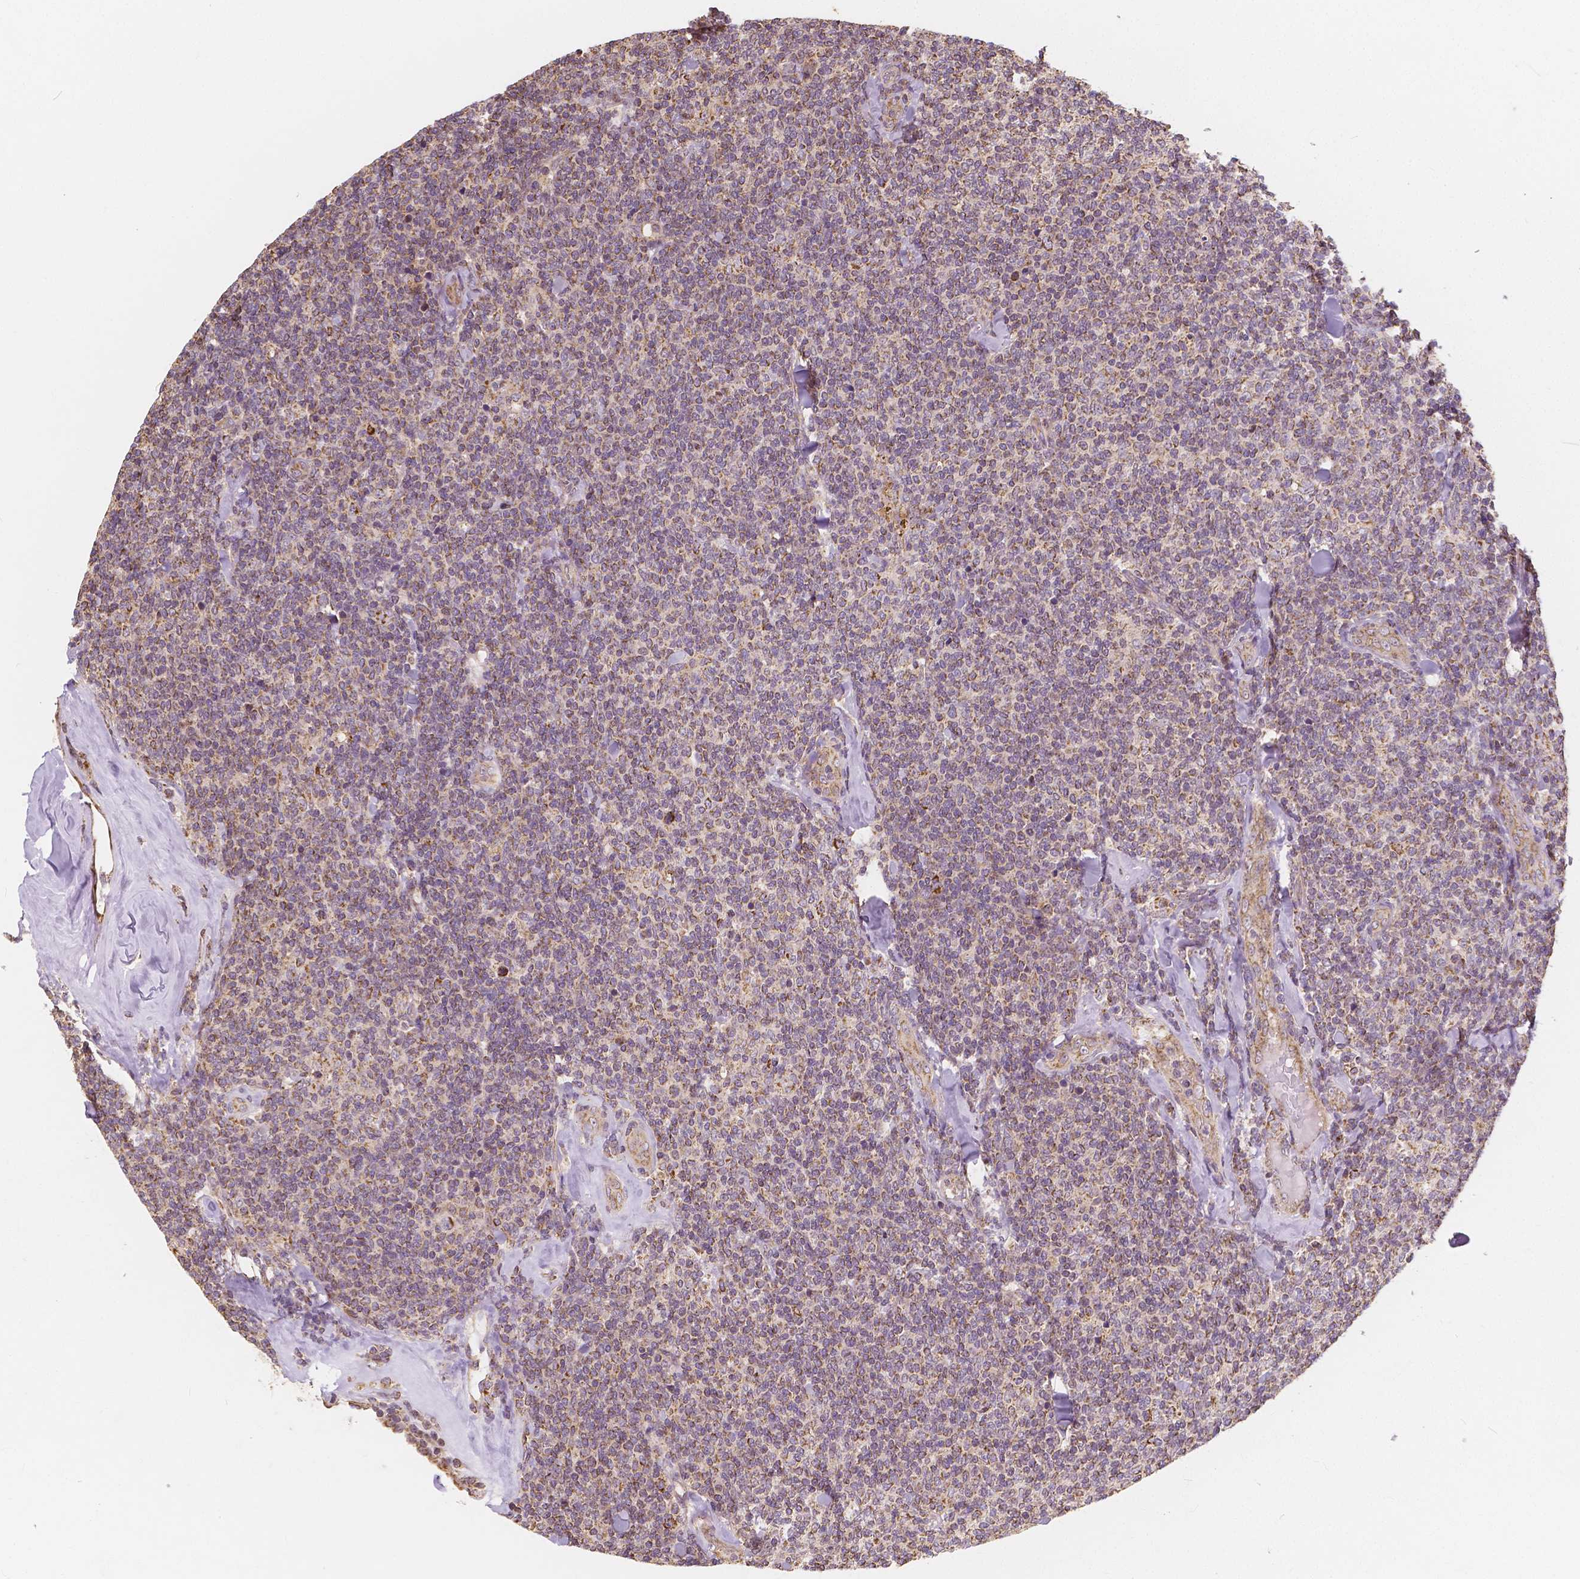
{"staining": {"intensity": "weak", "quantity": ">75%", "location": "cytoplasmic/membranous"}, "tissue": "lymphoma", "cell_type": "Tumor cells", "image_type": "cancer", "snomed": [{"axis": "morphology", "description": "Malignant lymphoma, non-Hodgkin's type, Low grade"}, {"axis": "topography", "description": "Lymph node"}], "caption": "The image shows staining of lymphoma, revealing weak cytoplasmic/membranous protein staining (brown color) within tumor cells.", "gene": "PEX26", "patient": {"sex": "female", "age": 56}}